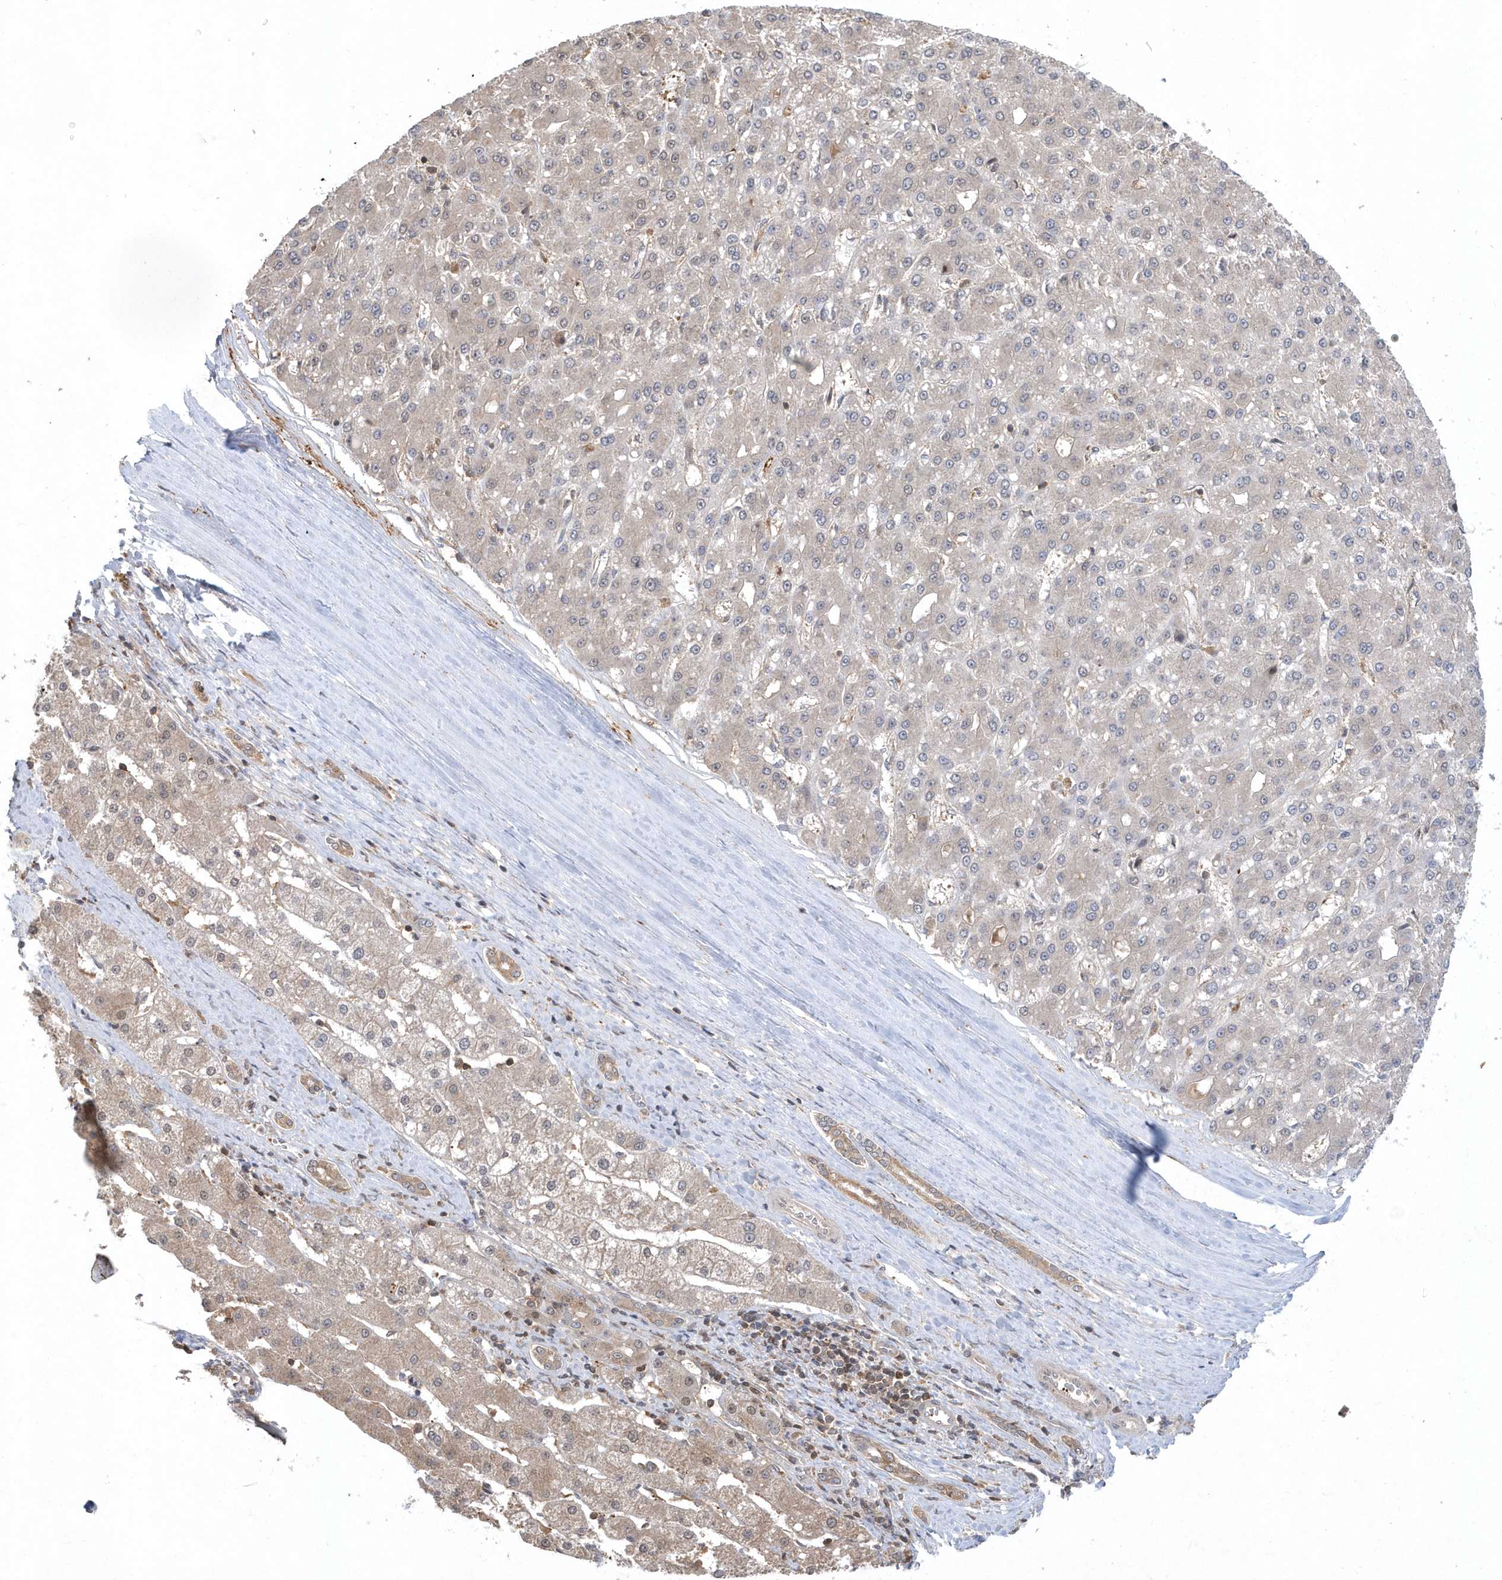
{"staining": {"intensity": "negative", "quantity": "none", "location": "none"}, "tissue": "liver cancer", "cell_type": "Tumor cells", "image_type": "cancer", "snomed": [{"axis": "morphology", "description": "Carcinoma, Hepatocellular, NOS"}, {"axis": "topography", "description": "Liver"}], "caption": "Immunohistochemical staining of liver cancer displays no significant expression in tumor cells. Brightfield microscopy of immunohistochemistry stained with DAB (brown) and hematoxylin (blue), captured at high magnification.", "gene": "ACYP1", "patient": {"sex": "male", "age": 67}}